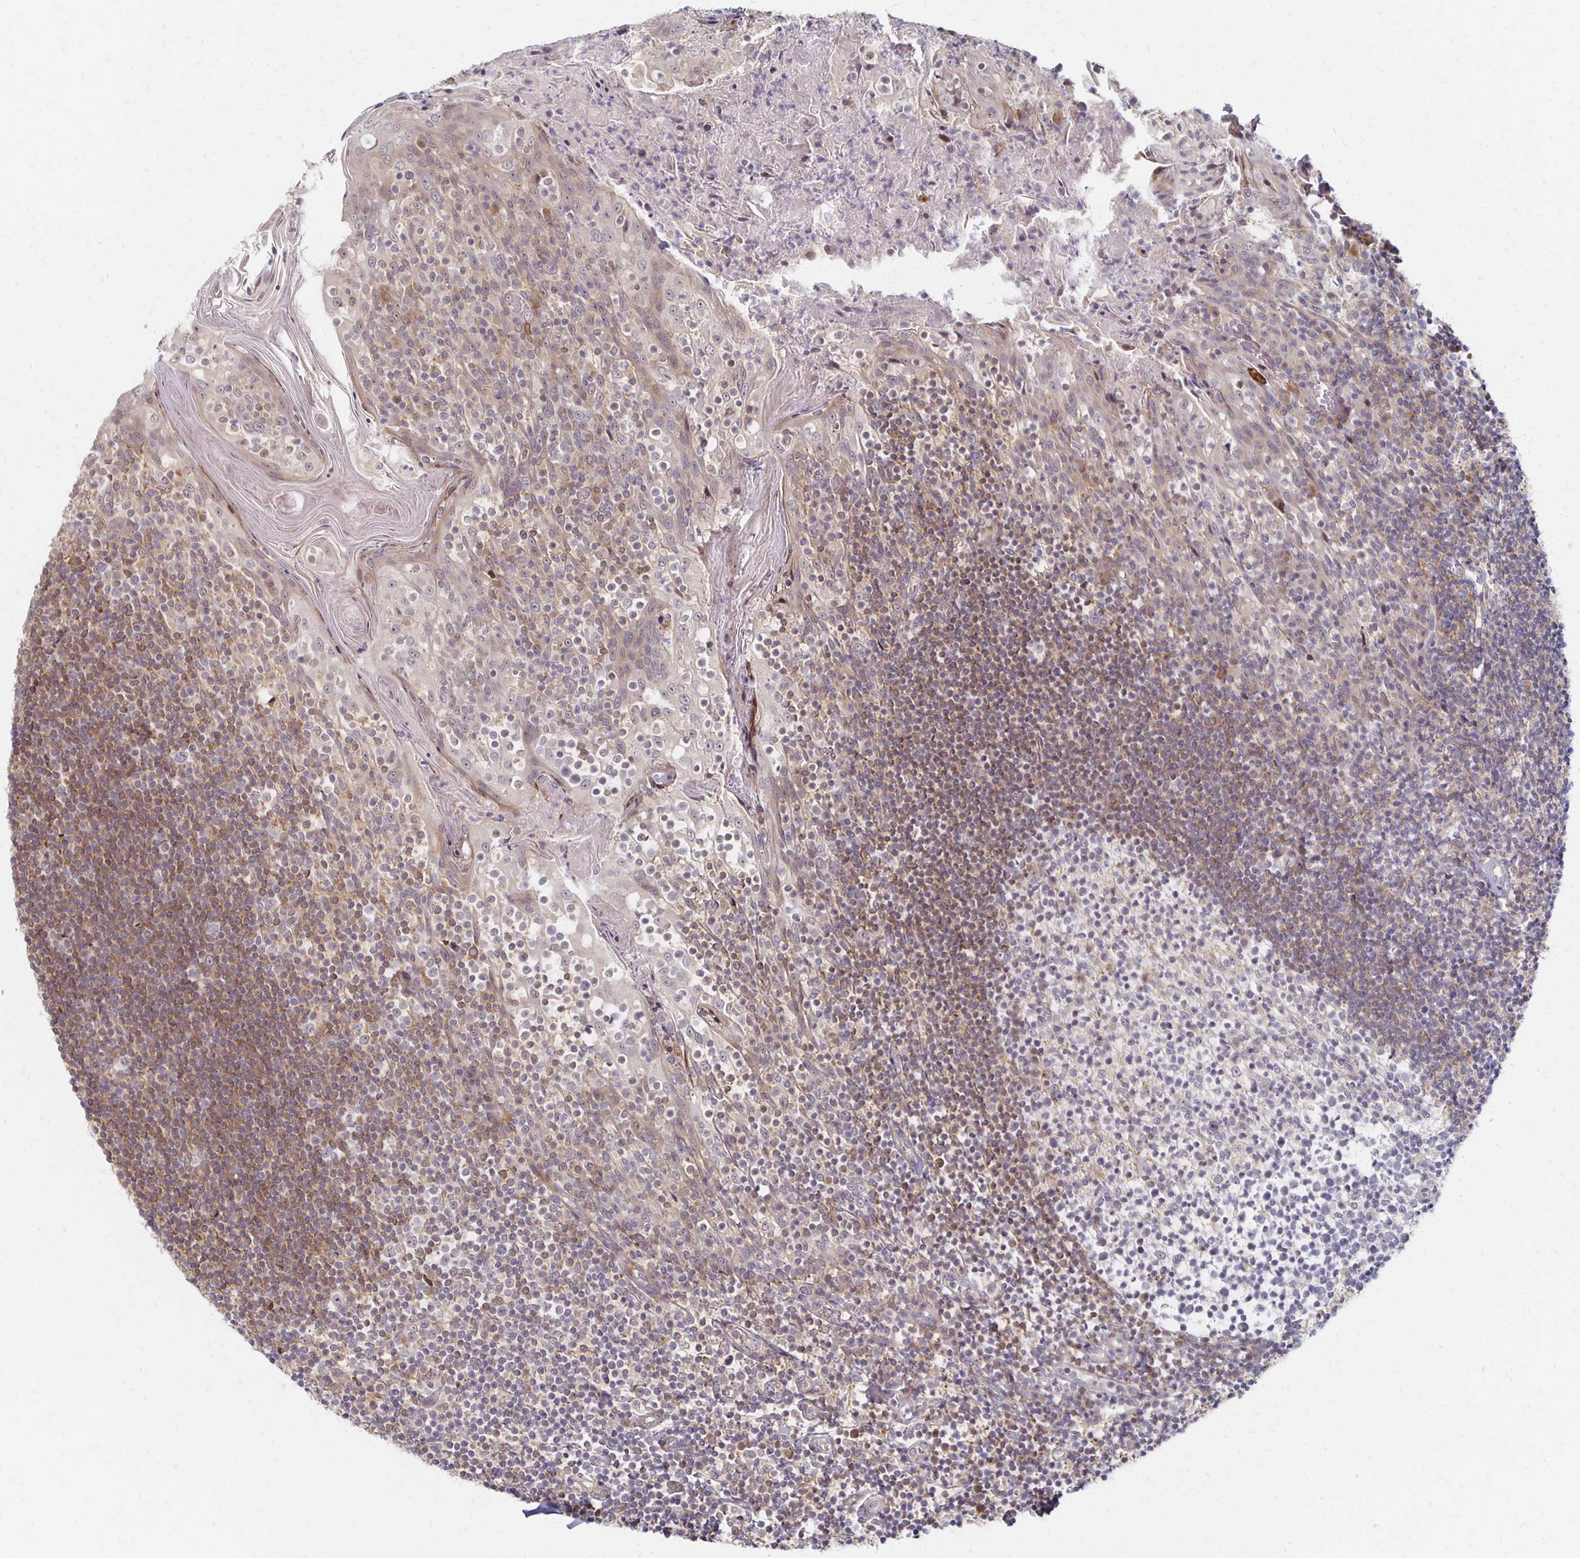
{"staining": {"intensity": "moderate", "quantity": "<25%", "location": "cytoplasmic/membranous"}, "tissue": "tonsil", "cell_type": "Germinal center cells", "image_type": "normal", "snomed": [{"axis": "morphology", "description": "Normal tissue, NOS"}, {"axis": "topography", "description": "Tonsil"}], "caption": "IHC histopathology image of benign tonsil stained for a protein (brown), which shows low levels of moderate cytoplasmic/membranous staining in about <25% of germinal center cells.", "gene": "PRKCB", "patient": {"sex": "female", "age": 10}}